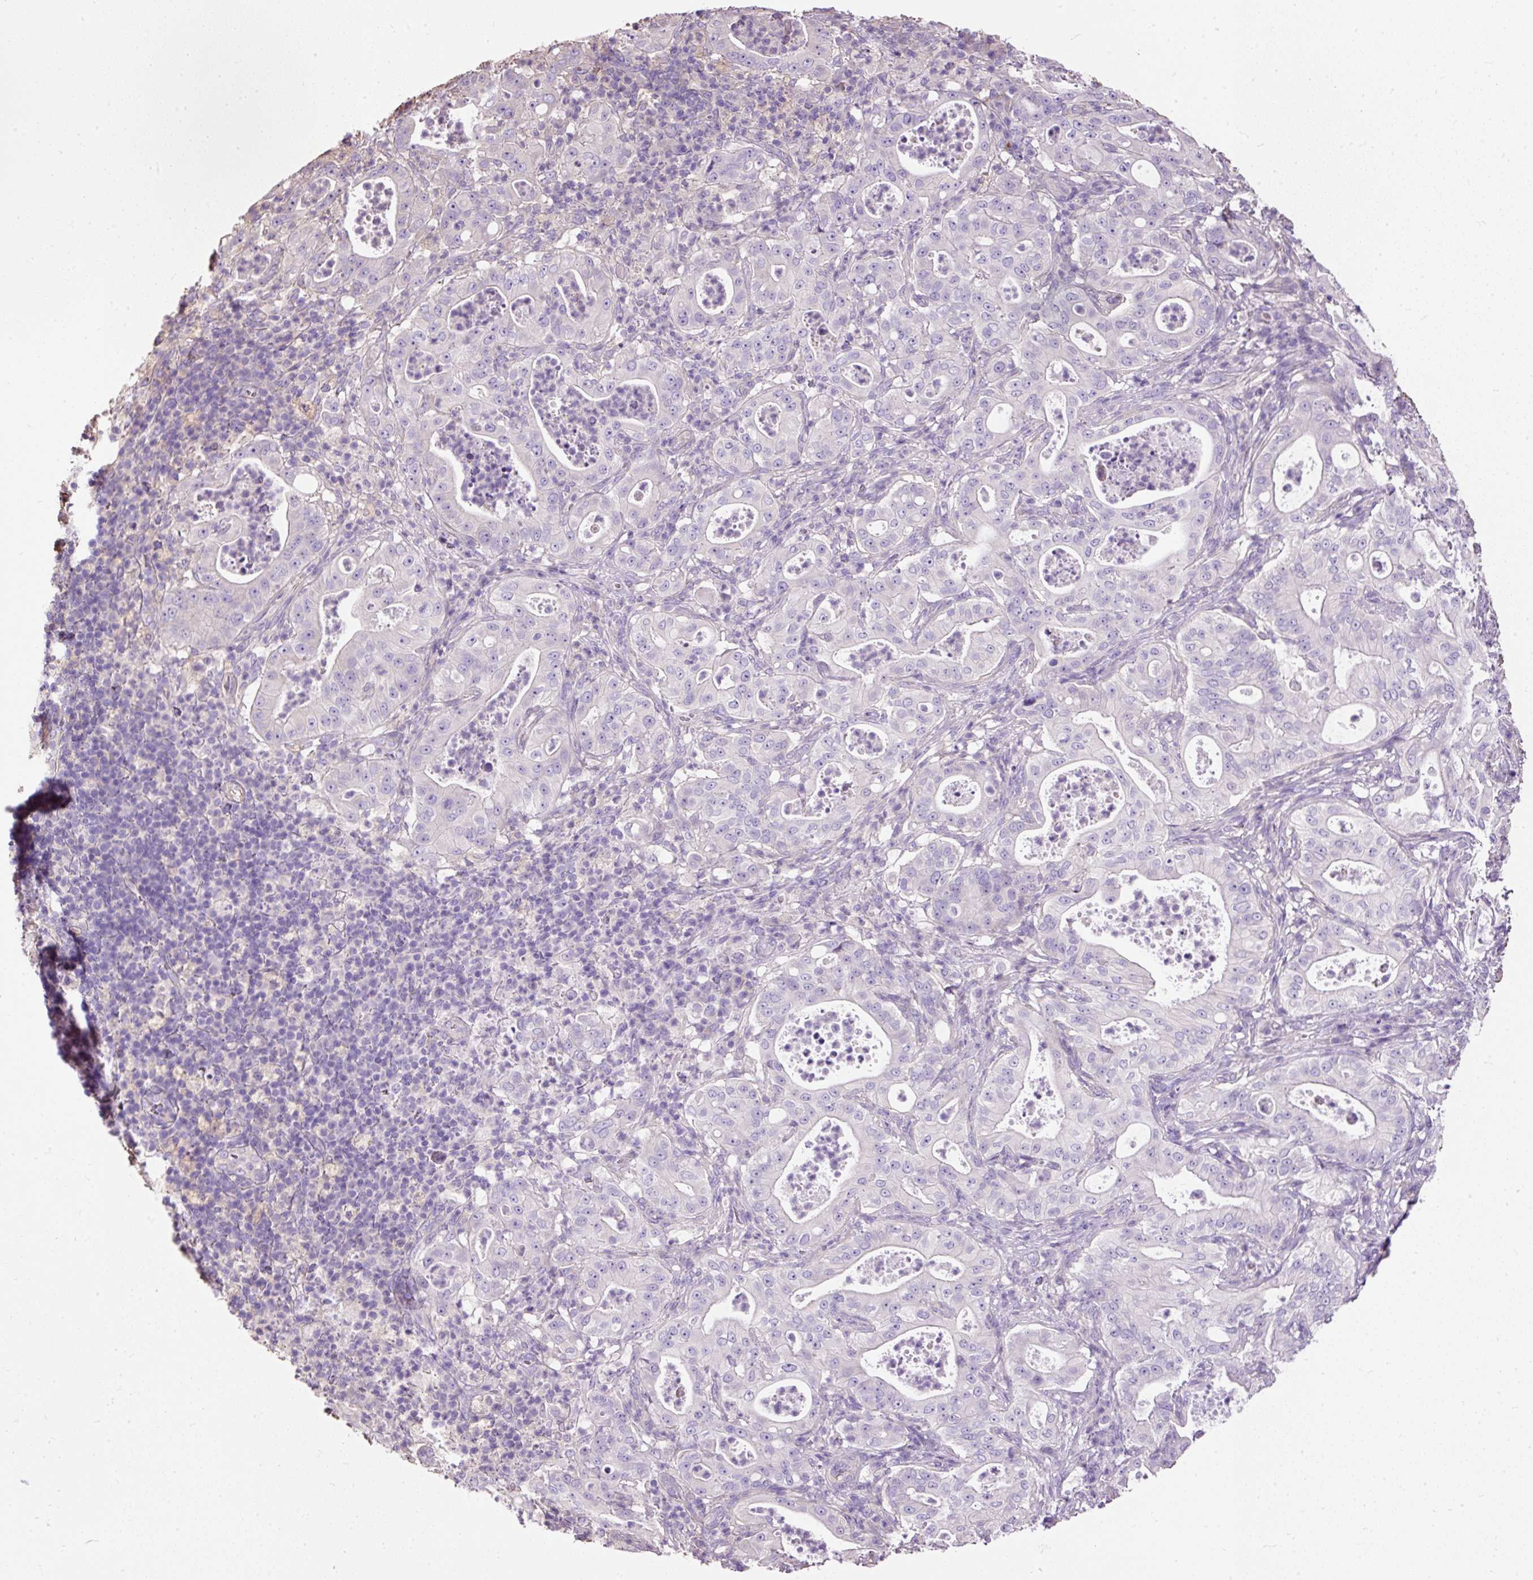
{"staining": {"intensity": "negative", "quantity": "none", "location": "none"}, "tissue": "pancreatic cancer", "cell_type": "Tumor cells", "image_type": "cancer", "snomed": [{"axis": "morphology", "description": "Adenocarcinoma, NOS"}, {"axis": "topography", "description": "Pancreas"}], "caption": "Histopathology image shows no significant protein positivity in tumor cells of adenocarcinoma (pancreatic). The staining is performed using DAB brown chromogen with nuclei counter-stained in using hematoxylin.", "gene": "PDIA2", "patient": {"sex": "male", "age": 71}}